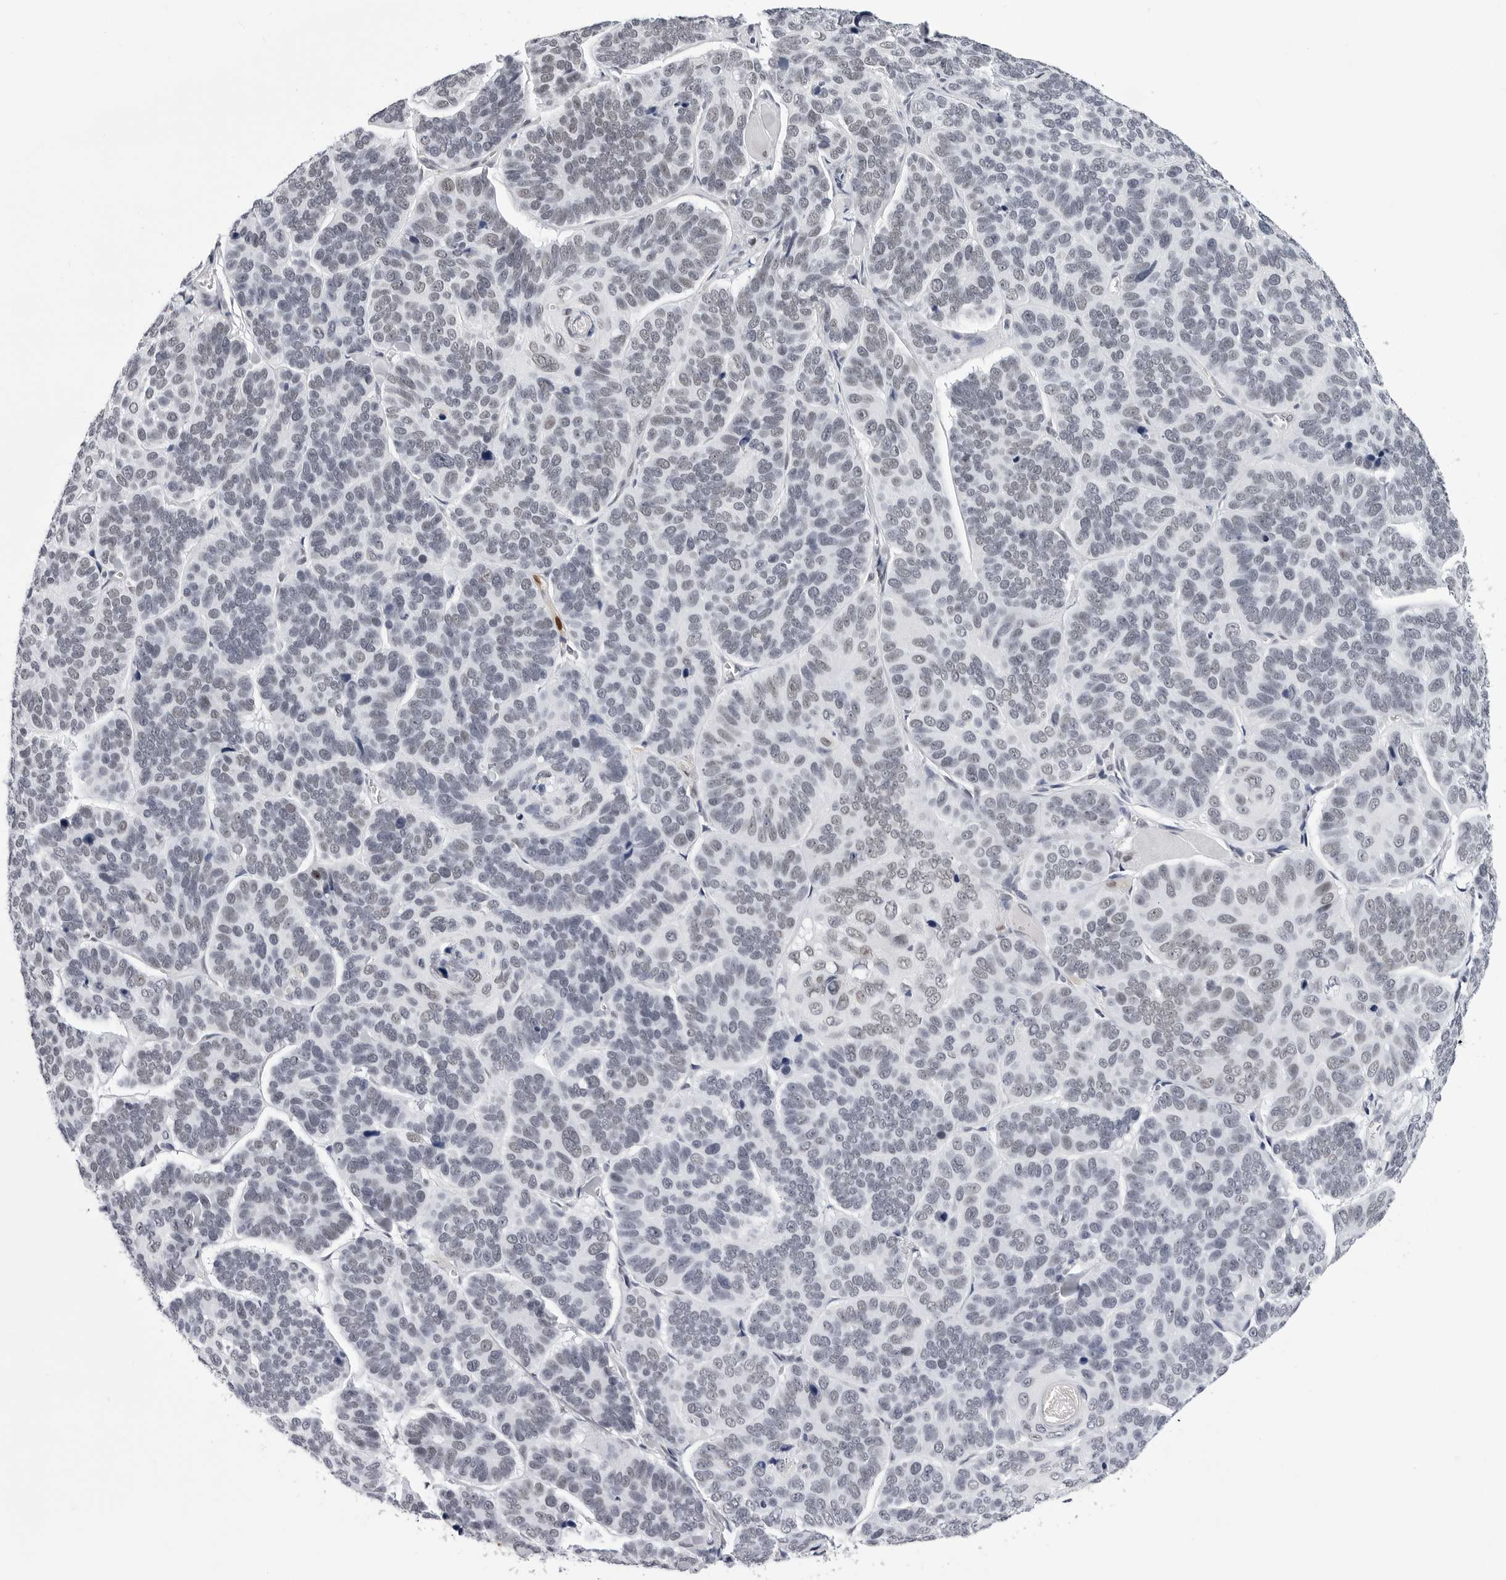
{"staining": {"intensity": "negative", "quantity": "none", "location": "none"}, "tissue": "skin cancer", "cell_type": "Tumor cells", "image_type": "cancer", "snomed": [{"axis": "morphology", "description": "Basal cell carcinoma"}, {"axis": "topography", "description": "Skin"}], "caption": "A high-resolution micrograph shows IHC staining of basal cell carcinoma (skin), which exhibits no significant expression in tumor cells.", "gene": "SF3B4", "patient": {"sex": "male", "age": 62}}